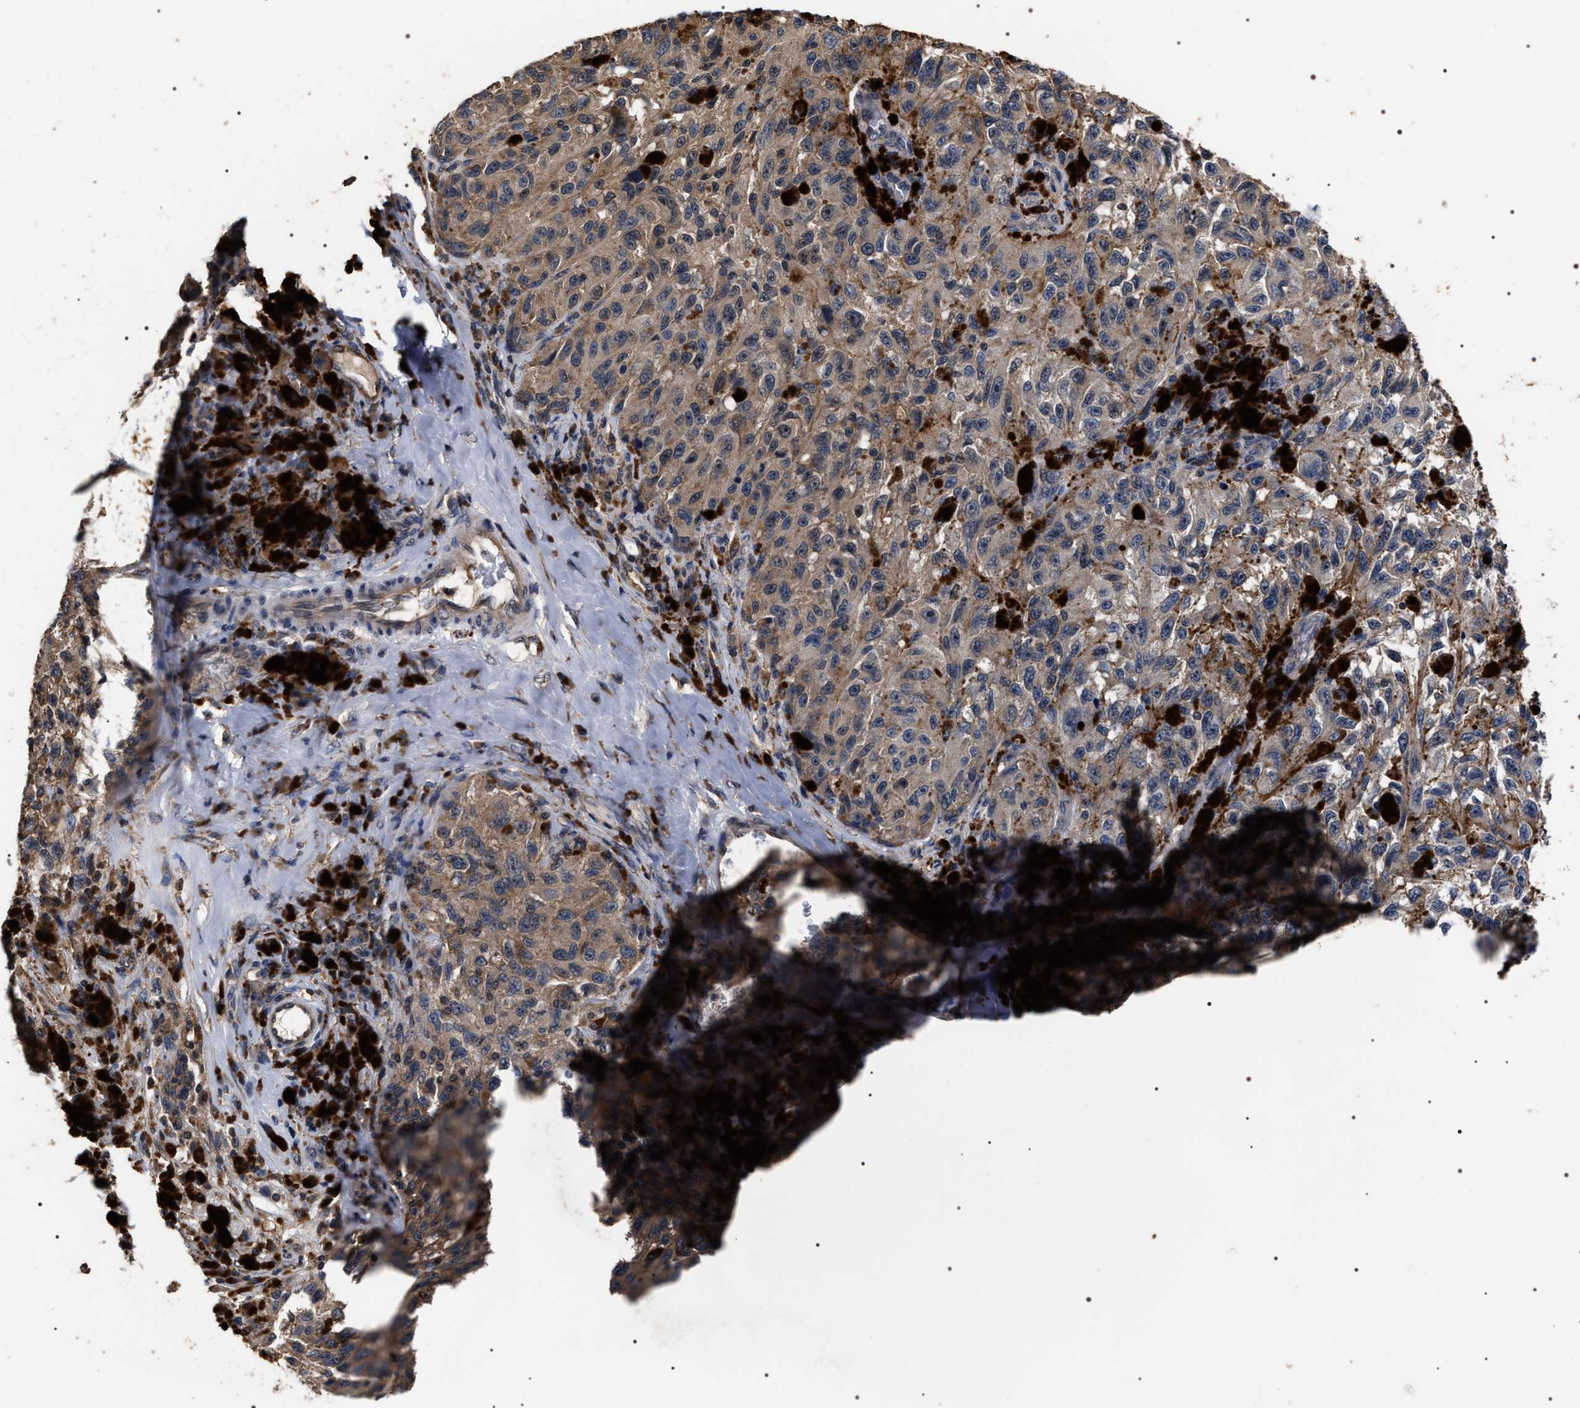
{"staining": {"intensity": "moderate", "quantity": ">75%", "location": "cytoplasmic/membranous"}, "tissue": "melanoma", "cell_type": "Tumor cells", "image_type": "cancer", "snomed": [{"axis": "morphology", "description": "Malignant melanoma, NOS"}, {"axis": "topography", "description": "Skin"}], "caption": "This is a micrograph of immunohistochemistry staining of melanoma, which shows moderate positivity in the cytoplasmic/membranous of tumor cells.", "gene": "UPF3A", "patient": {"sex": "female", "age": 73}}